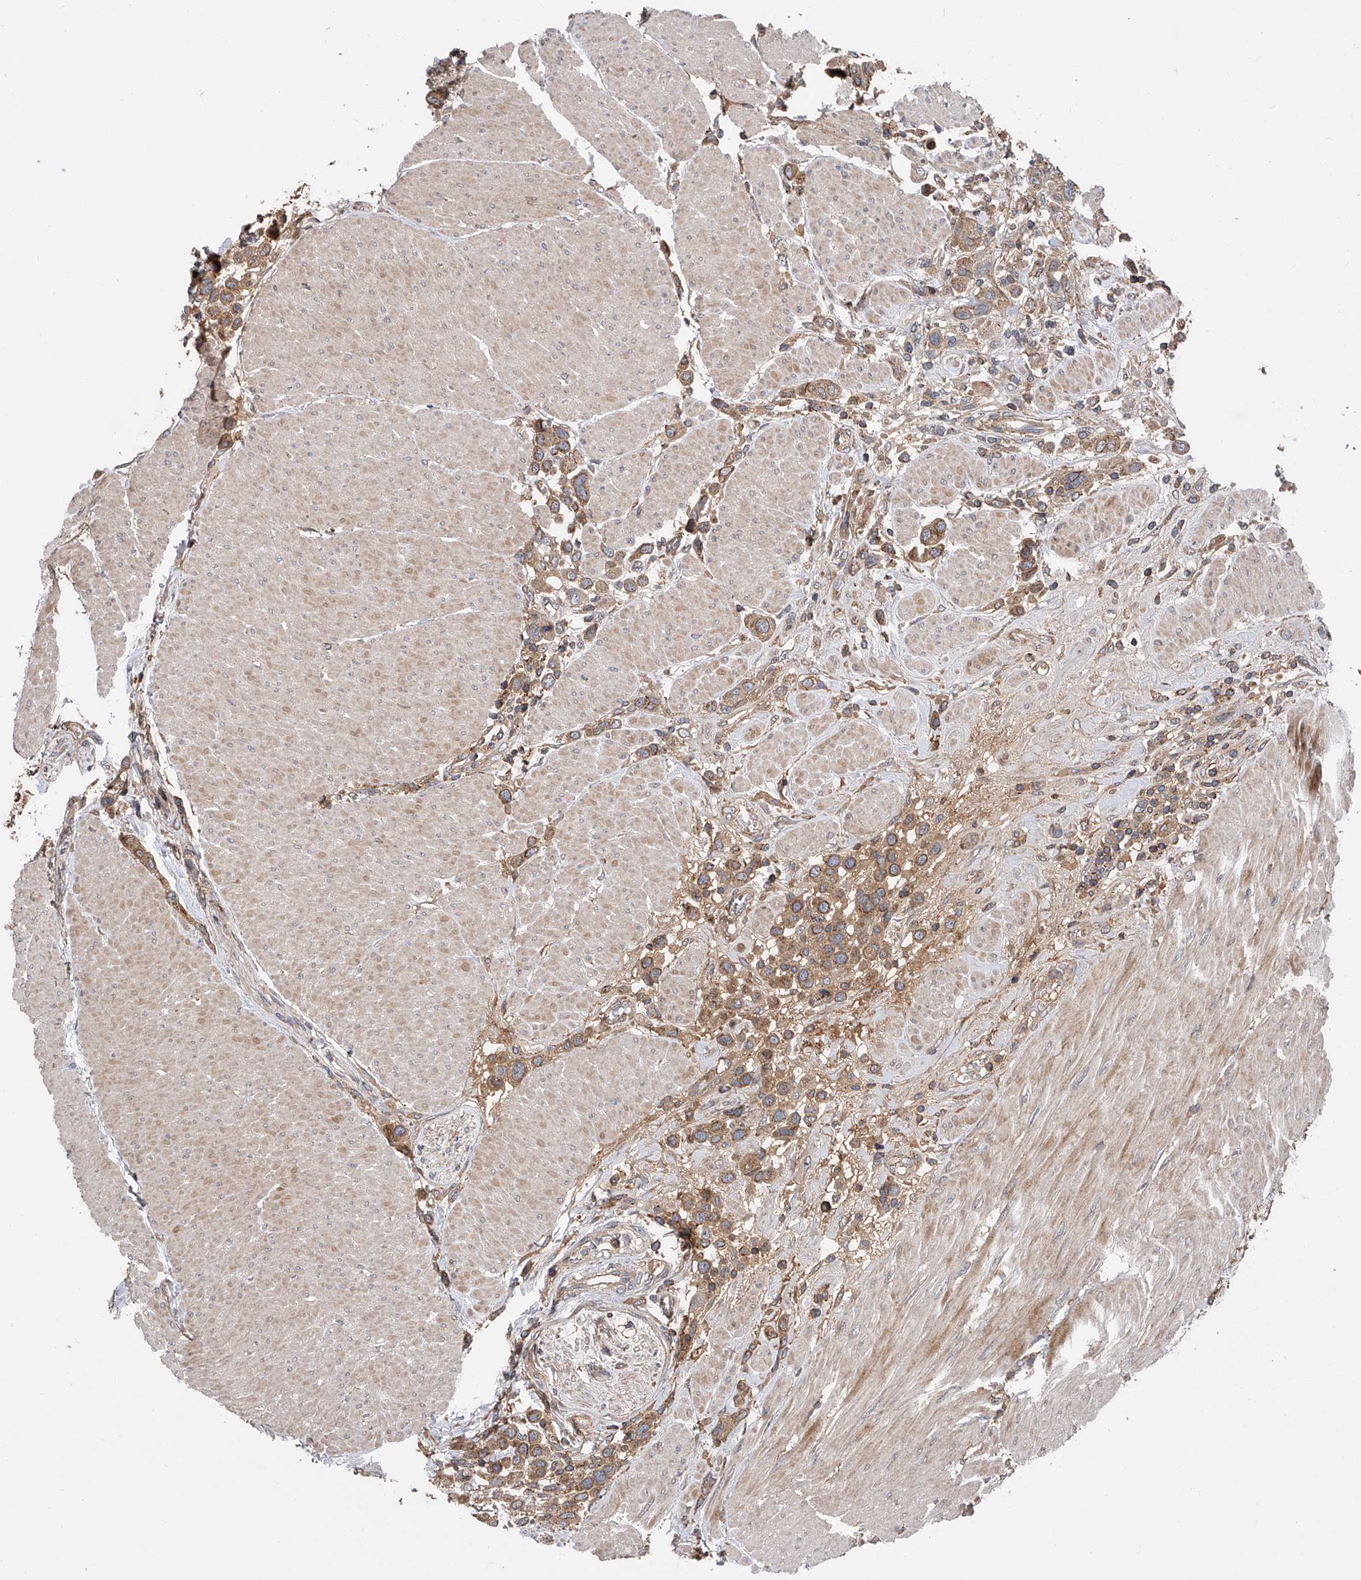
{"staining": {"intensity": "moderate", "quantity": ">75%", "location": "cytoplasmic/membranous"}, "tissue": "urothelial cancer", "cell_type": "Tumor cells", "image_type": "cancer", "snomed": [{"axis": "morphology", "description": "Urothelial carcinoma, High grade"}, {"axis": "topography", "description": "Urinary bladder"}], "caption": "This is an image of immunohistochemistry (IHC) staining of high-grade urothelial carcinoma, which shows moderate expression in the cytoplasmic/membranous of tumor cells.", "gene": "USP47", "patient": {"sex": "male", "age": 50}}